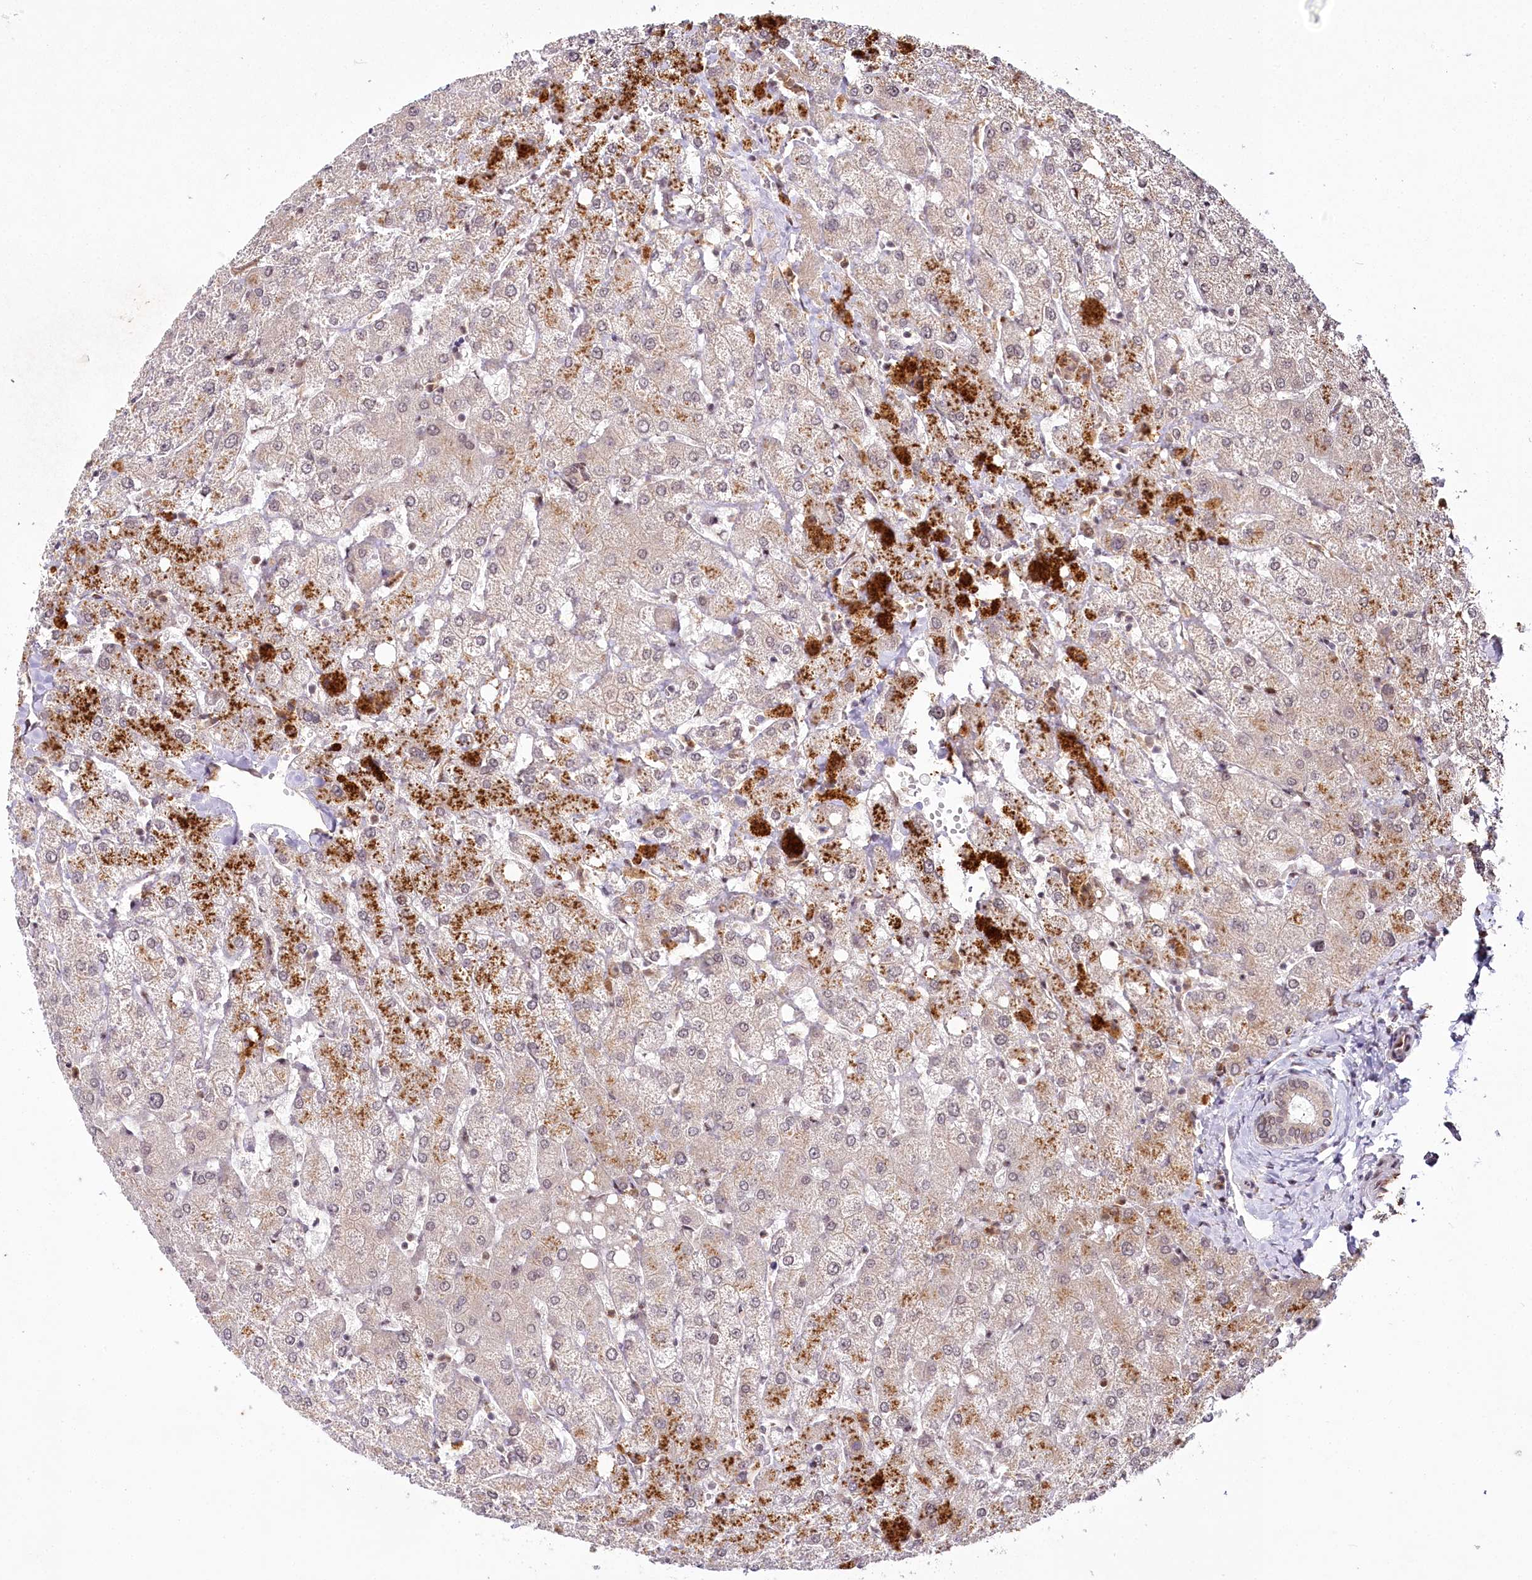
{"staining": {"intensity": "weak", "quantity": "25%-75%", "location": "nuclear"}, "tissue": "liver", "cell_type": "Cholangiocytes", "image_type": "normal", "snomed": [{"axis": "morphology", "description": "Normal tissue, NOS"}, {"axis": "topography", "description": "Liver"}], "caption": "About 25%-75% of cholangiocytes in normal liver display weak nuclear protein staining as visualized by brown immunohistochemical staining.", "gene": "ALKBH8", "patient": {"sex": "female", "age": 54}}